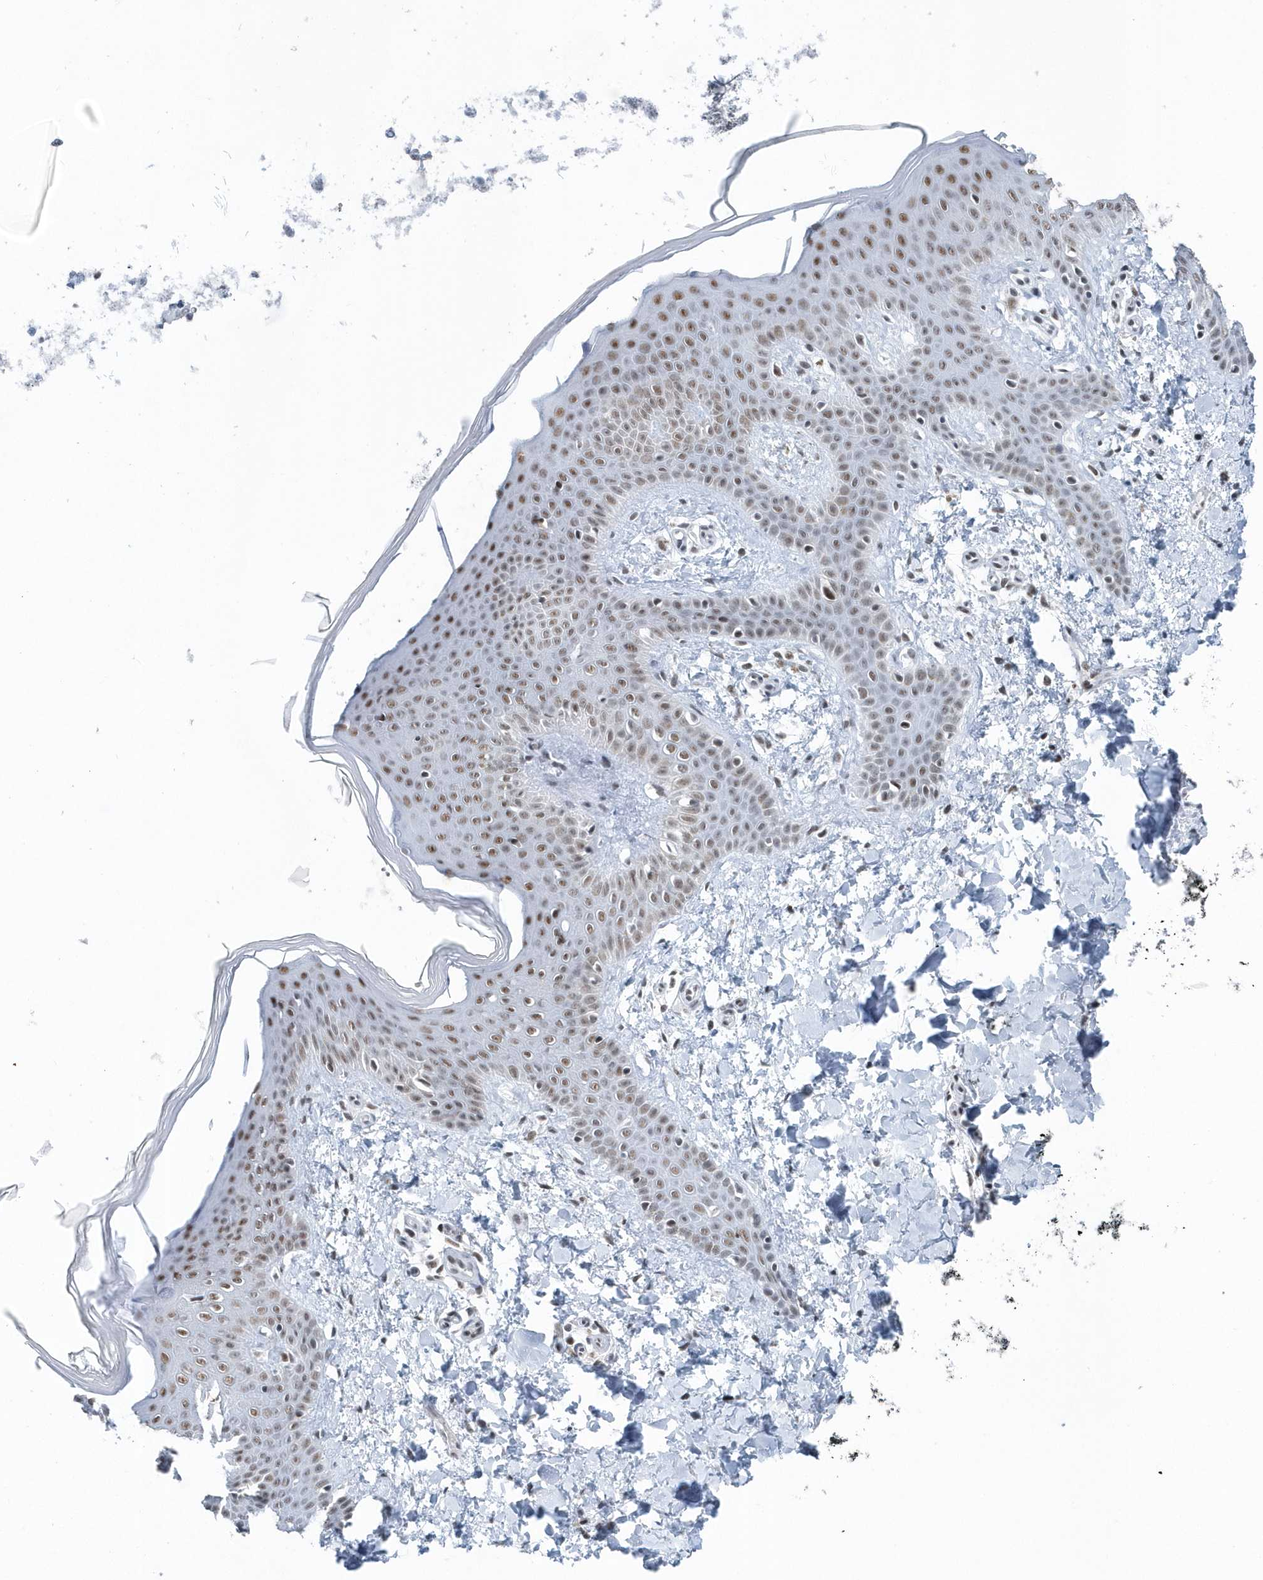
{"staining": {"intensity": "moderate", "quantity": ">75%", "location": "nuclear"}, "tissue": "skin", "cell_type": "Fibroblasts", "image_type": "normal", "snomed": [{"axis": "morphology", "description": "Normal tissue, NOS"}, {"axis": "topography", "description": "Skin"}], "caption": "This image reveals immunohistochemistry staining of unremarkable human skin, with medium moderate nuclear positivity in about >75% of fibroblasts.", "gene": "FIP1L1", "patient": {"sex": "male", "age": 36}}